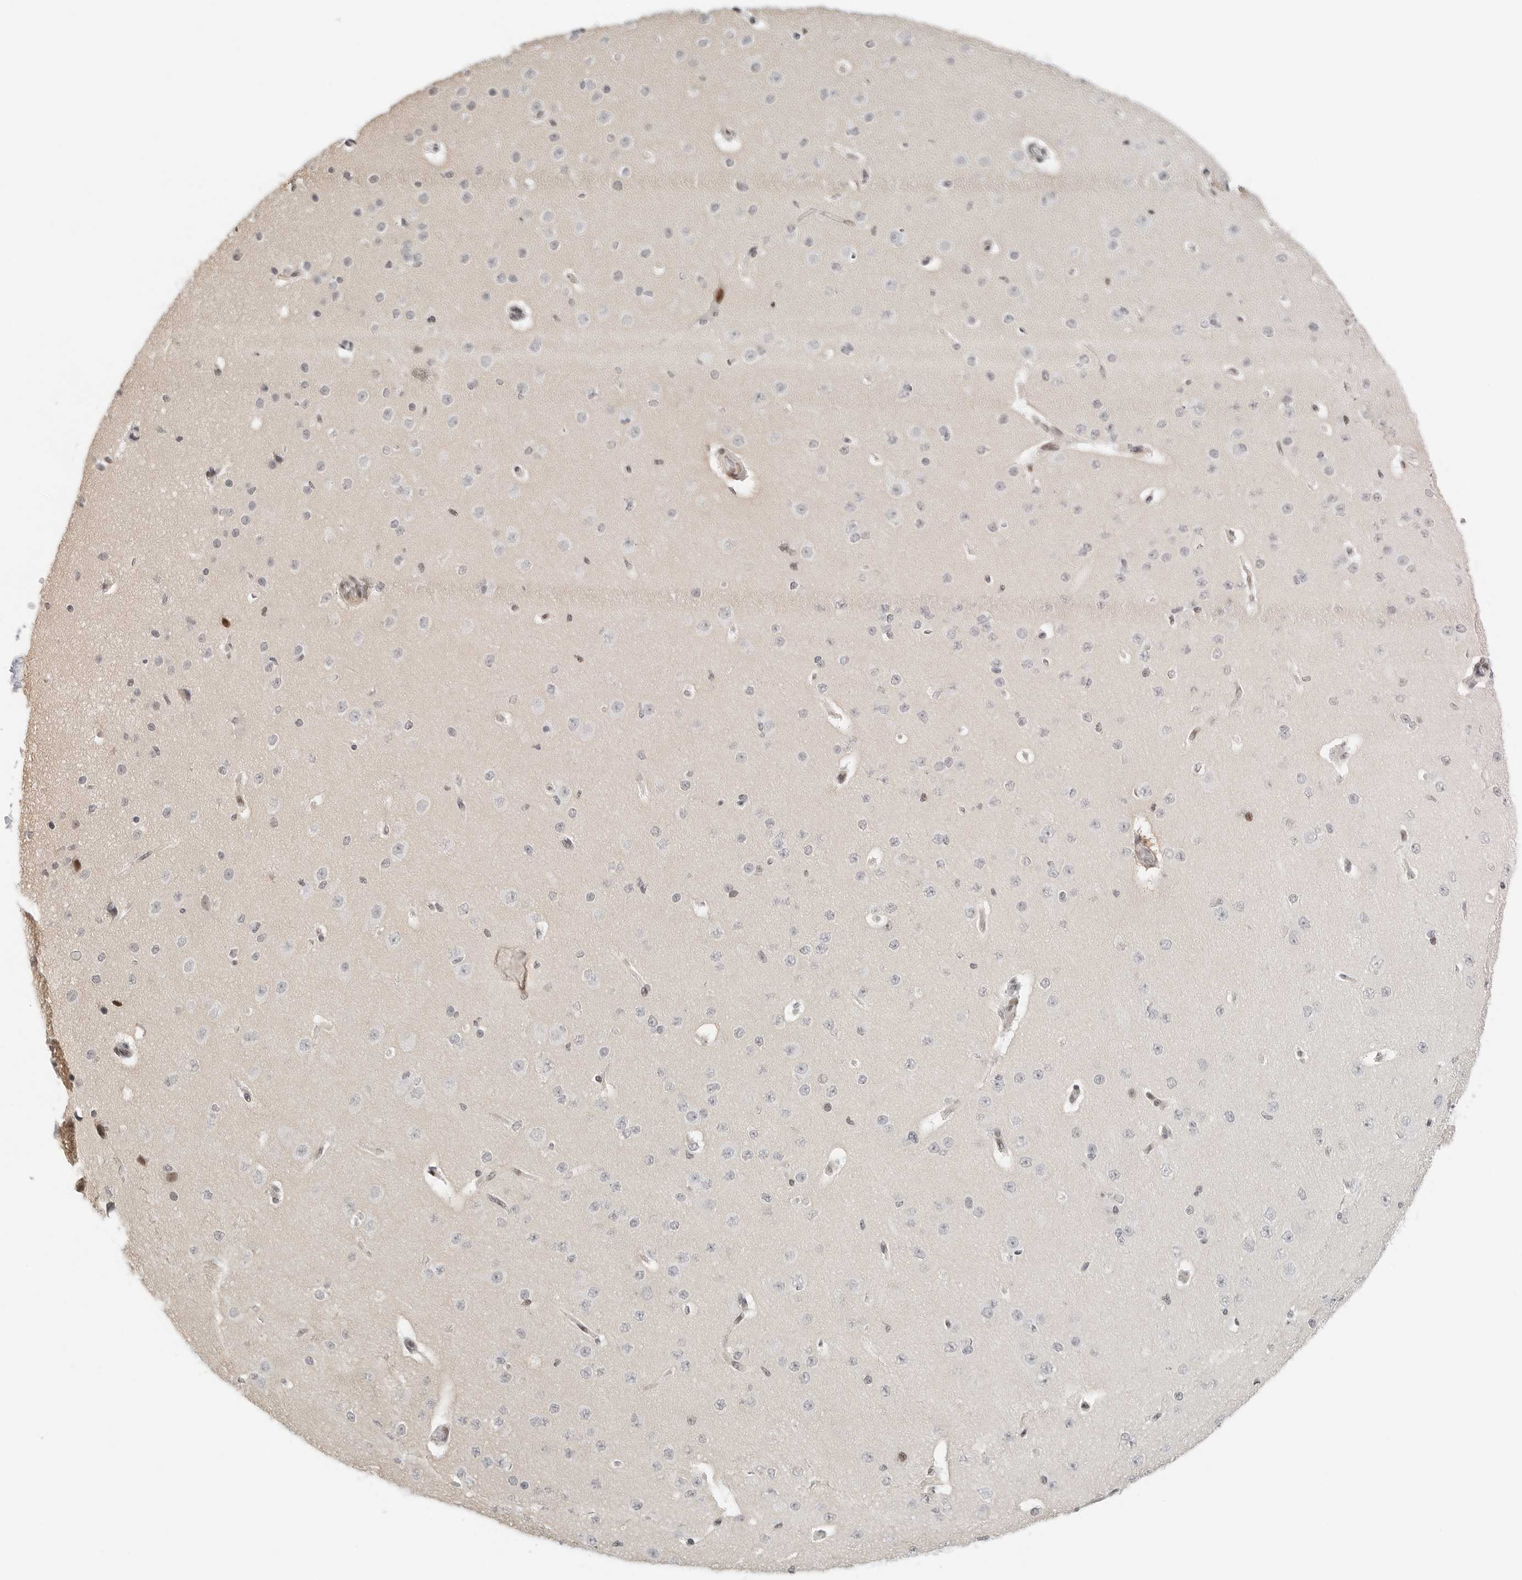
{"staining": {"intensity": "negative", "quantity": "none", "location": "none"}, "tissue": "cerebral cortex", "cell_type": "Endothelial cells", "image_type": "normal", "snomed": [{"axis": "morphology", "description": "Normal tissue, NOS"}, {"axis": "morphology", "description": "Developmental malformation"}, {"axis": "topography", "description": "Cerebral cortex"}], "caption": "IHC micrograph of benign cerebral cortex stained for a protein (brown), which displays no positivity in endothelial cells.", "gene": "NTMT2", "patient": {"sex": "female", "age": 30}}